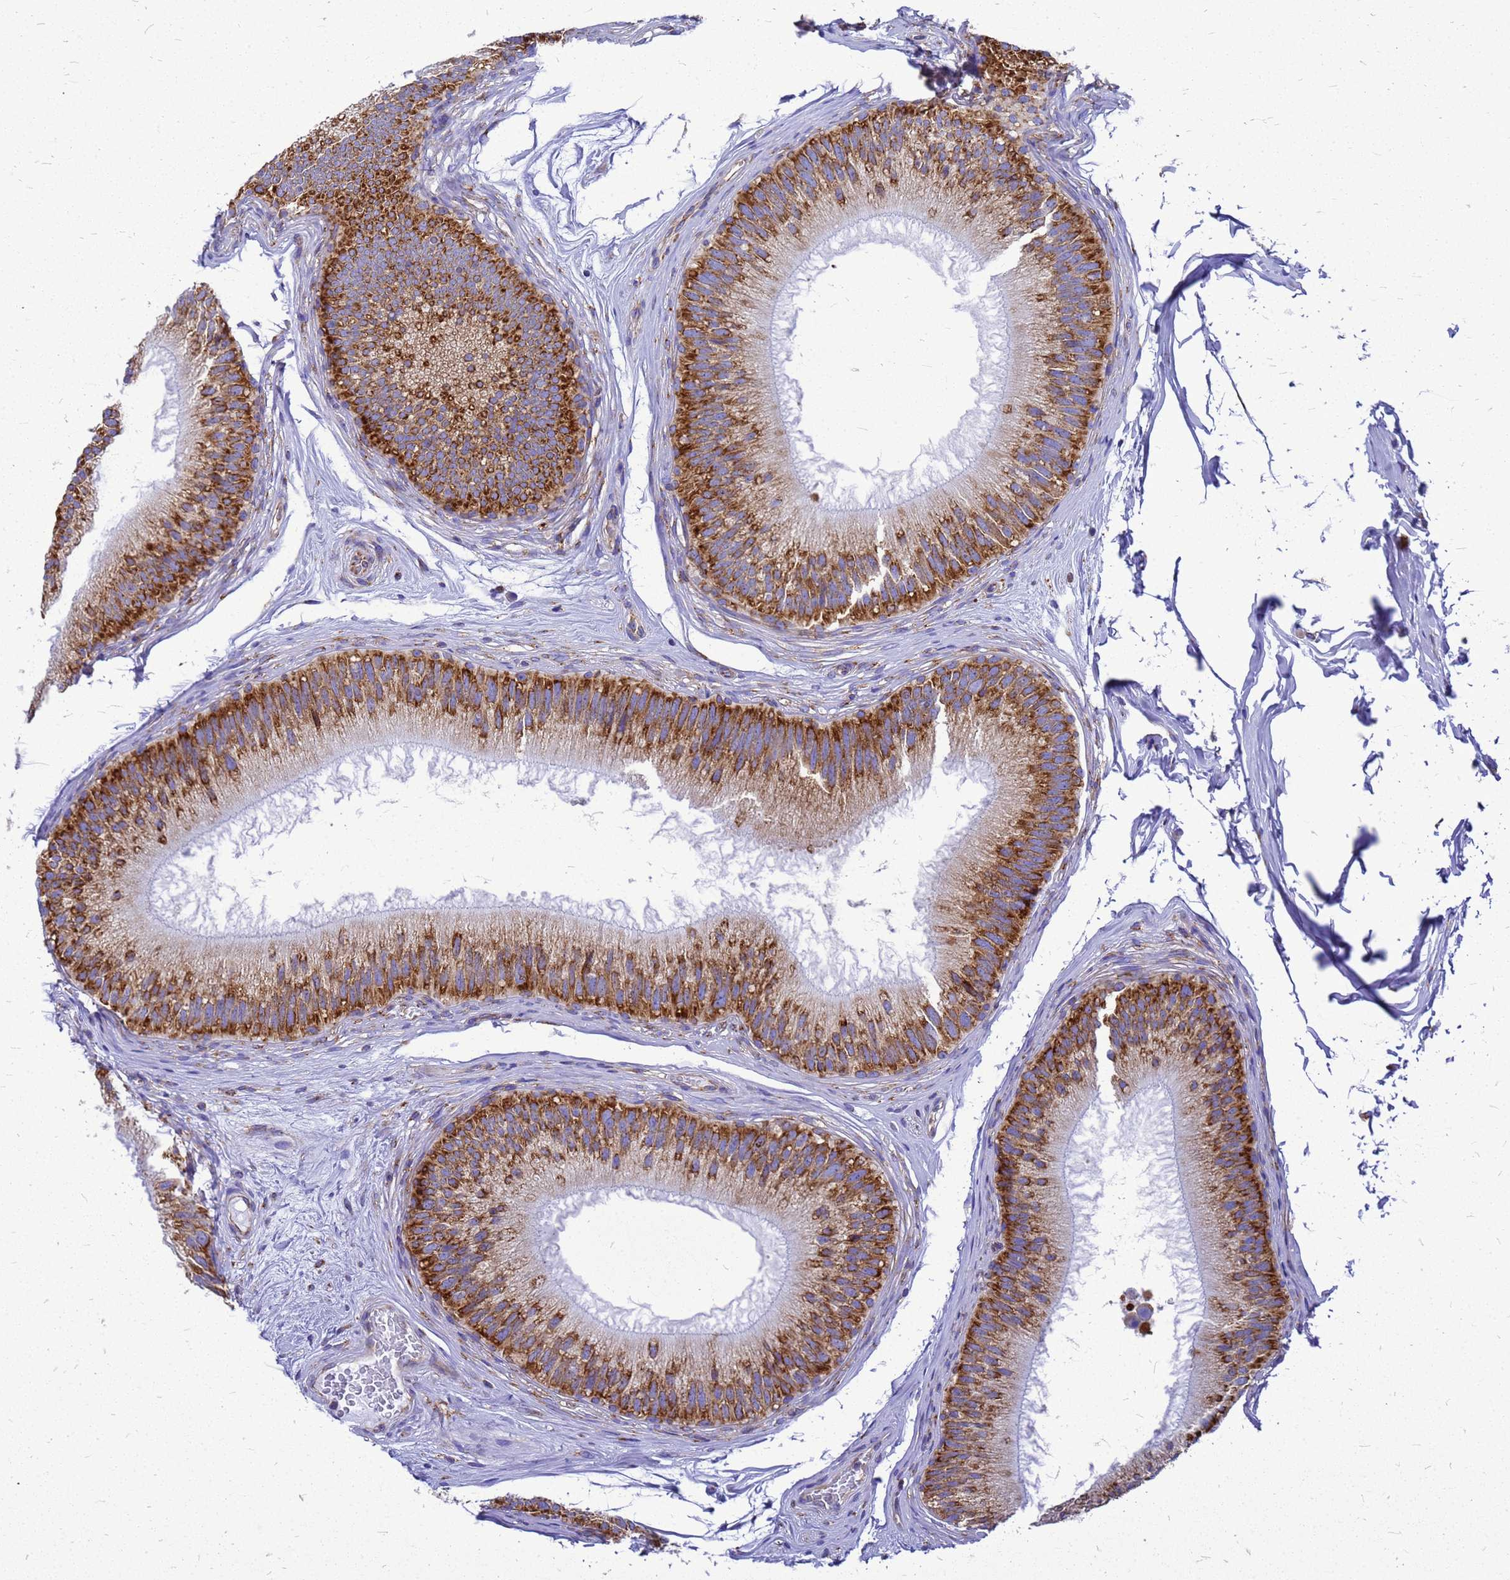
{"staining": {"intensity": "strong", "quantity": ">75%", "location": "cytoplasmic/membranous"}, "tissue": "epididymis", "cell_type": "Glandular cells", "image_type": "normal", "snomed": [{"axis": "morphology", "description": "Normal tissue, NOS"}, {"axis": "topography", "description": "Epididymis"}], "caption": "IHC of benign epididymis exhibits high levels of strong cytoplasmic/membranous positivity in approximately >75% of glandular cells.", "gene": "EEF1D", "patient": {"sex": "male", "age": 45}}